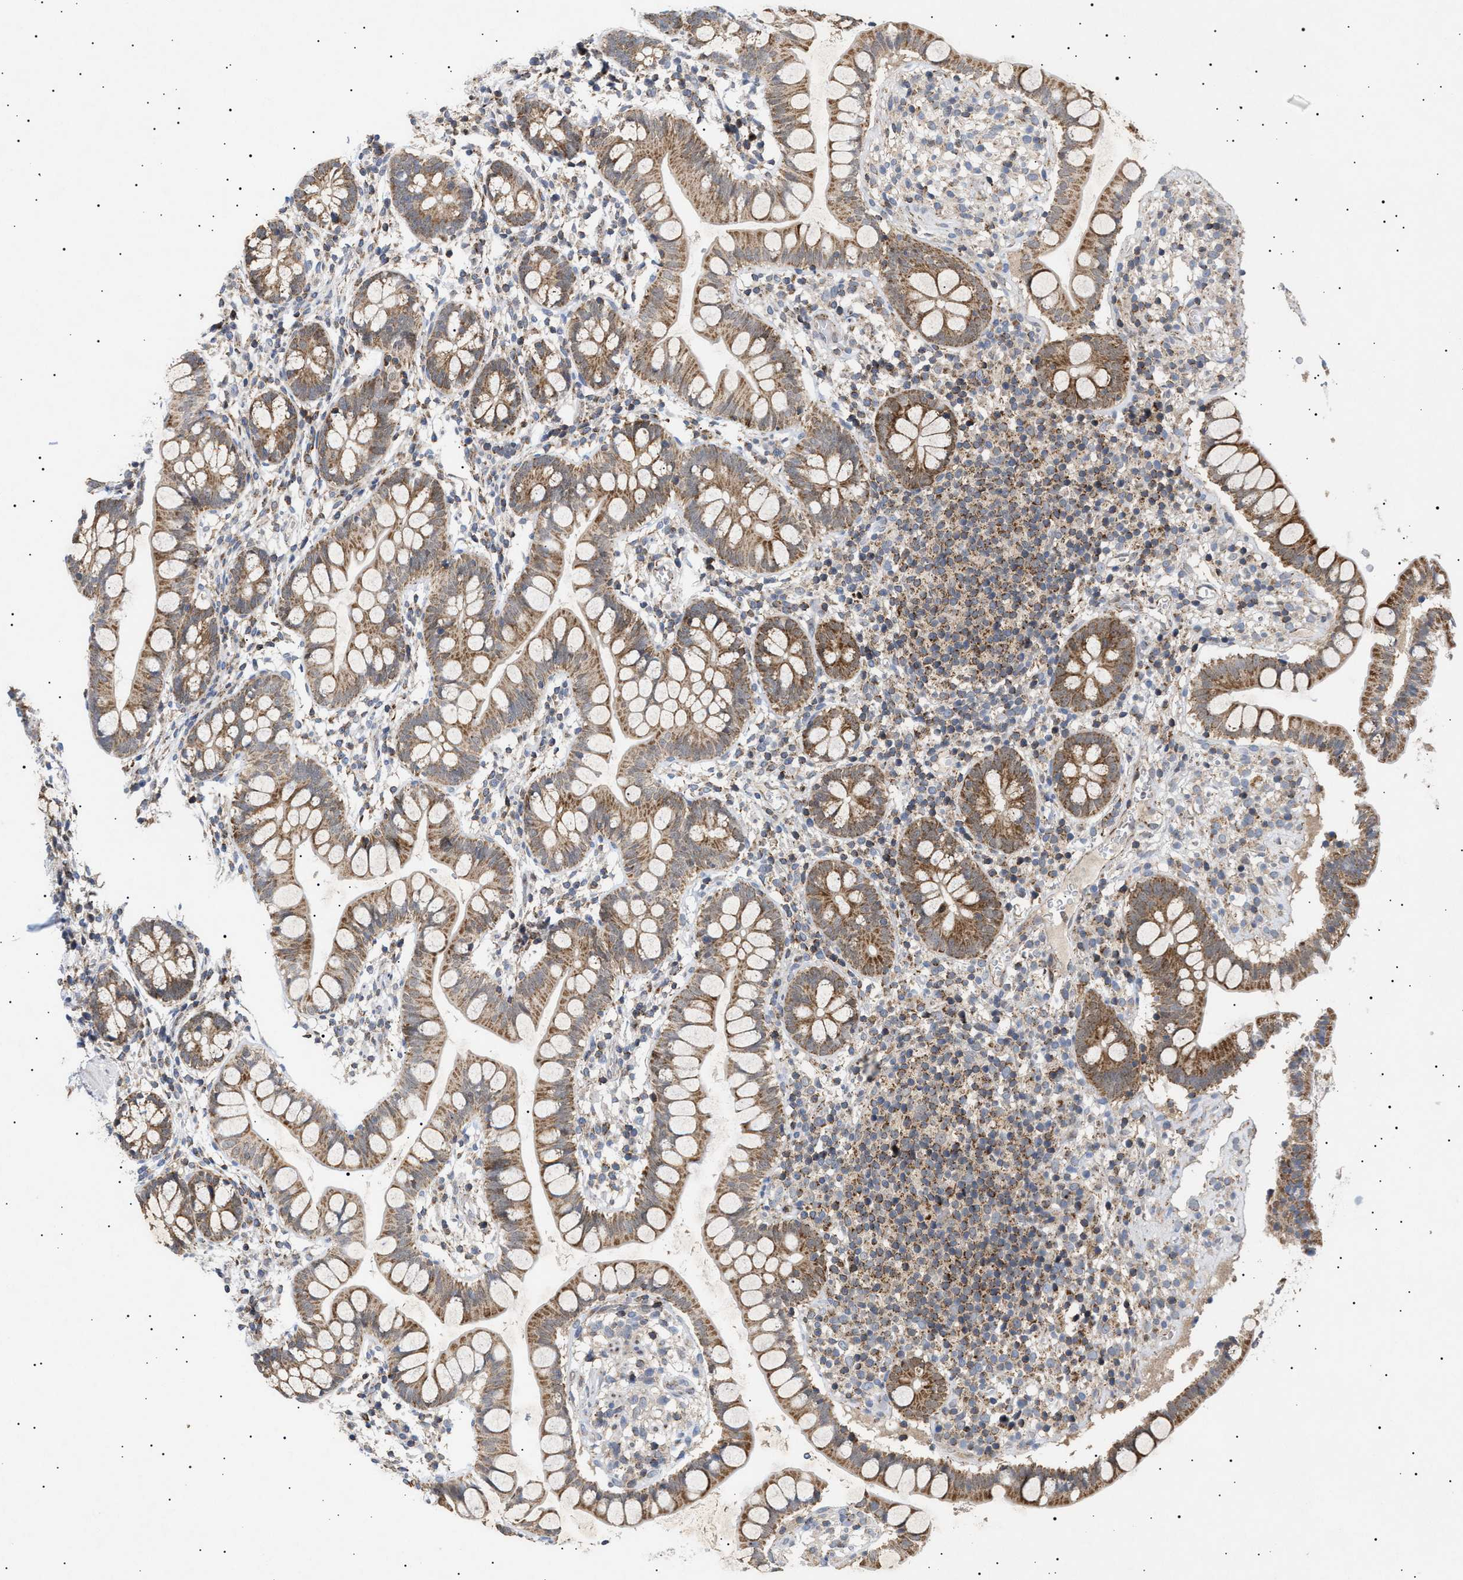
{"staining": {"intensity": "moderate", "quantity": ">75%", "location": "cytoplasmic/membranous"}, "tissue": "small intestine", "cell_type": "Glandular cells", "image_type": "normal", "snomed": [{"axis": "morphology", "description": "Normal tissue, NOS"}, {"axis": "topography", "description": "Small intestine"}], "caption": "IHC photomicrograph of normal small intestine: small intestine stained using IHC shows medium levels of moderate protein expression localized specifically in the cytoplasmic/membranous of glandular cells, appearing as a cytoplasmic/membranous brown color.", "gene": "SIRT5", "patient": {"sex": "female", "age": 84}}